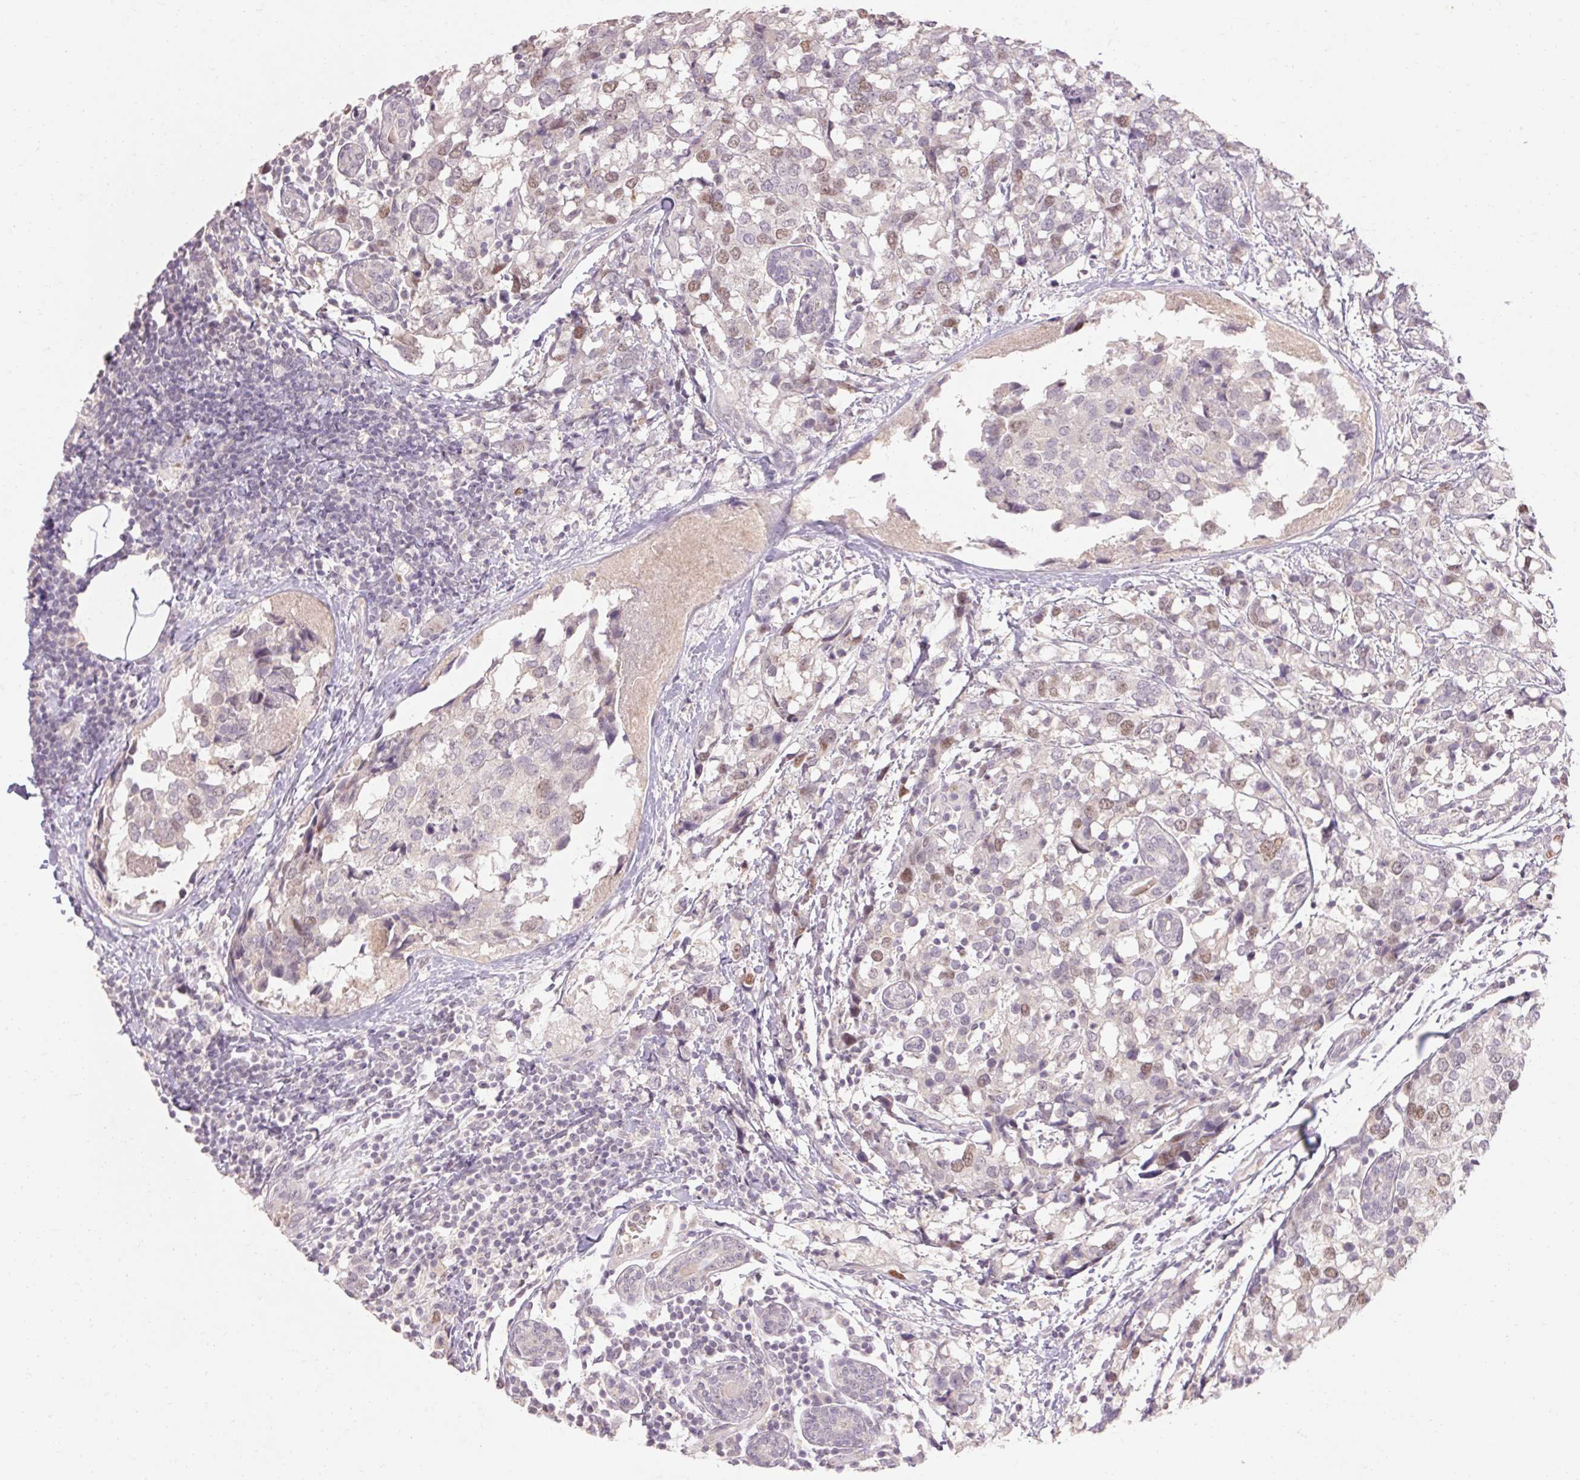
{"staining": {"intensity": "weak", "quantity": "<25%", "location": "nuclear"}, "tissue": "breast cancer", "cell_type": "Tumor cells", "image_type": "cancer", "snomed": [{"axis": "morphology", "description": "Lobular carcinoma"}, {"axis": "topography", "description": "Breast"}], "caption": "Image shows no protein expression in tumor cells of breast cancer (lobular carcinoma) tissue.", "gene": "SKP2", "patient": {"sex": "female", "age": 59}}